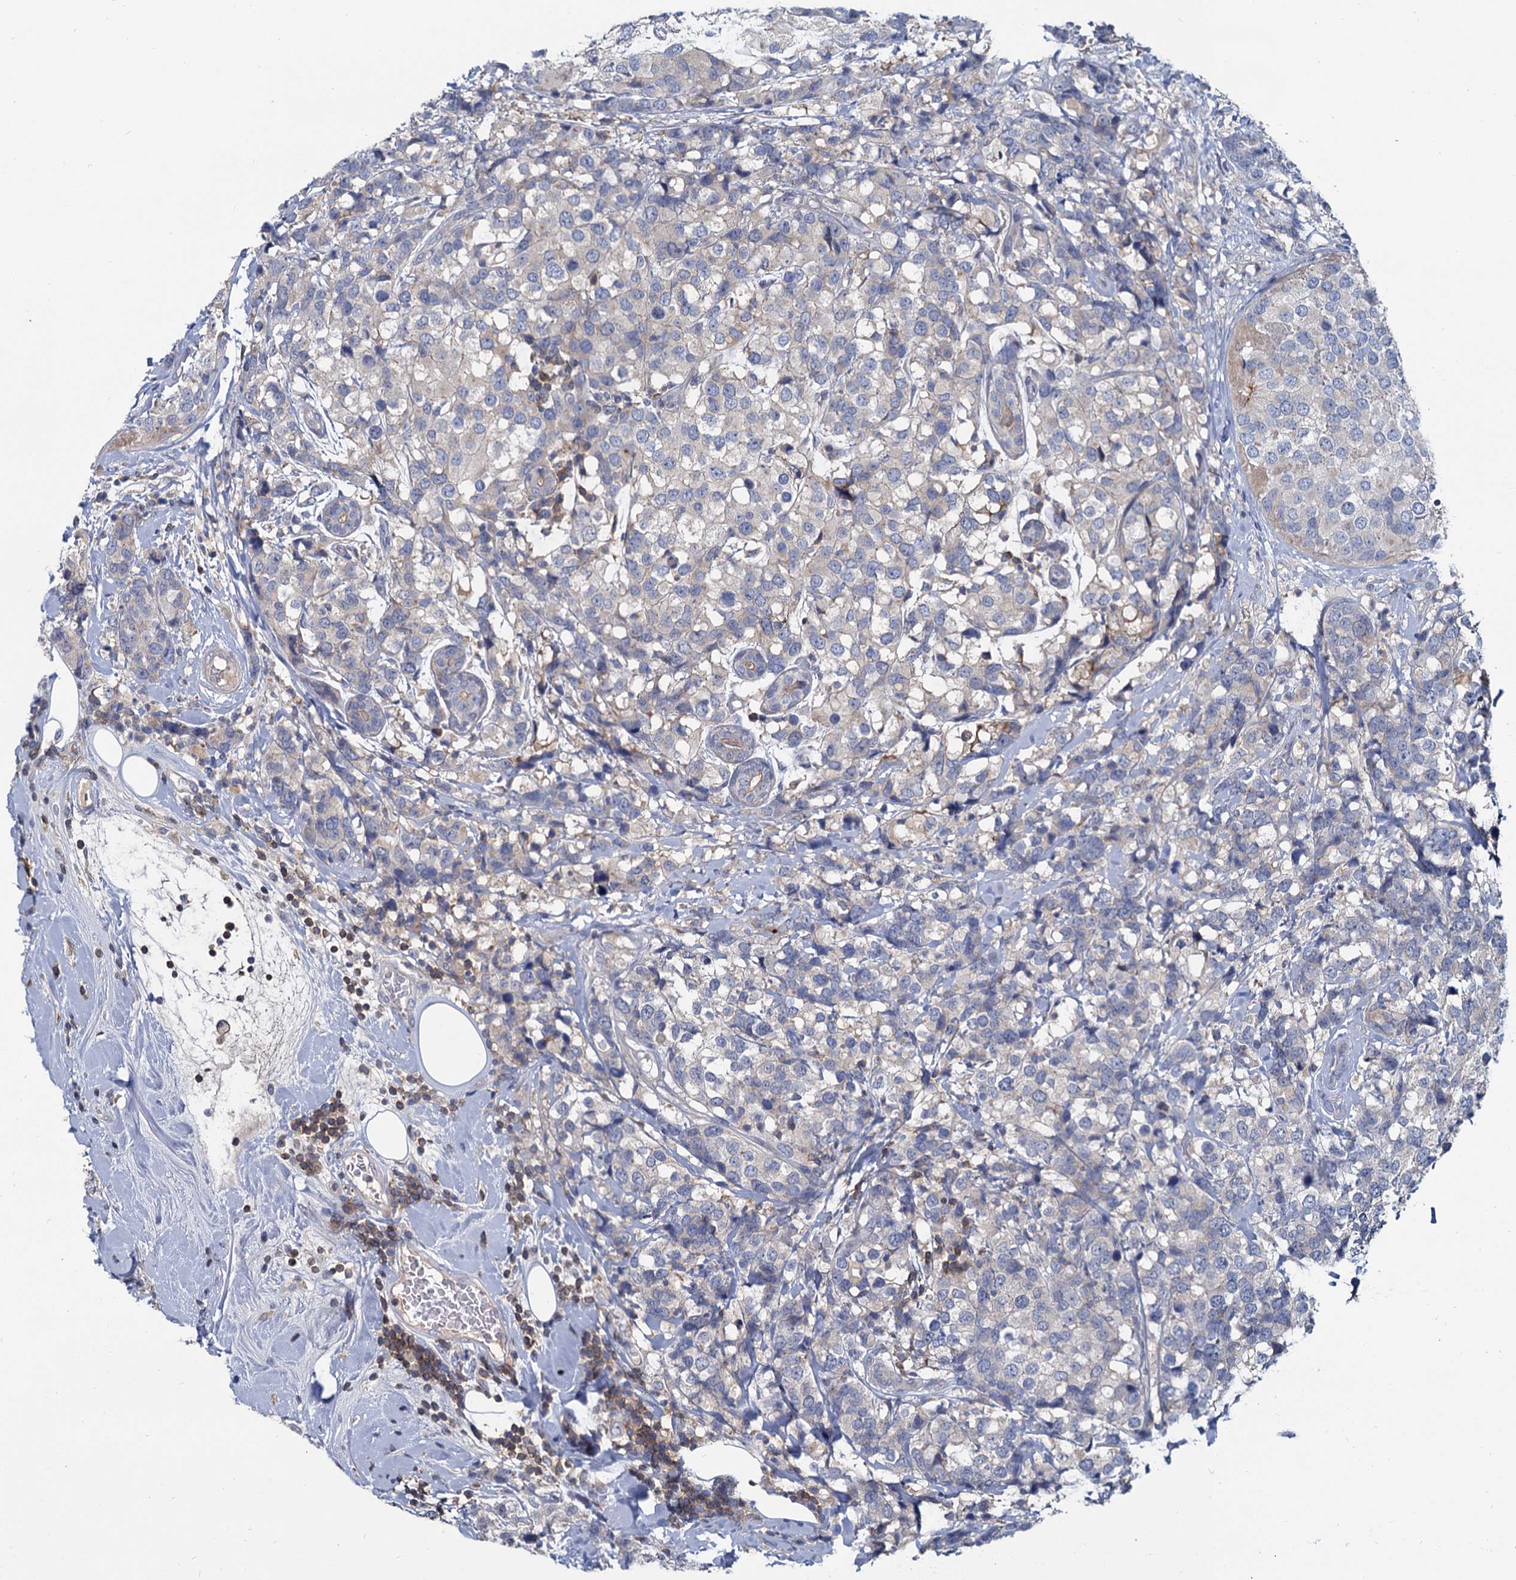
{"staining": {"intensity": "negative", "quantity": "none", "location": "none"}, "tissue": "breast cancer", "cell_type": "Tumor cells", "image_type": "cancer", "snomed": [{"axis": "morphology", "description": "Lobular carcinoma"}, {"axis": "topography", "description": "Breast"}], "caption": "High power microscopy image of an immunohistochemistry micrograph of breast lobular carcinoma, revealing no significant expression in tumor cells. (Stains: DAB (3,3'-diaminobenzidine) IHC with hematoxylin counter stain, Microscopy: brightfield microscopy at high magnification).", "gene": "ACSM3", "patient": {"sex": "female", "age": 59}}